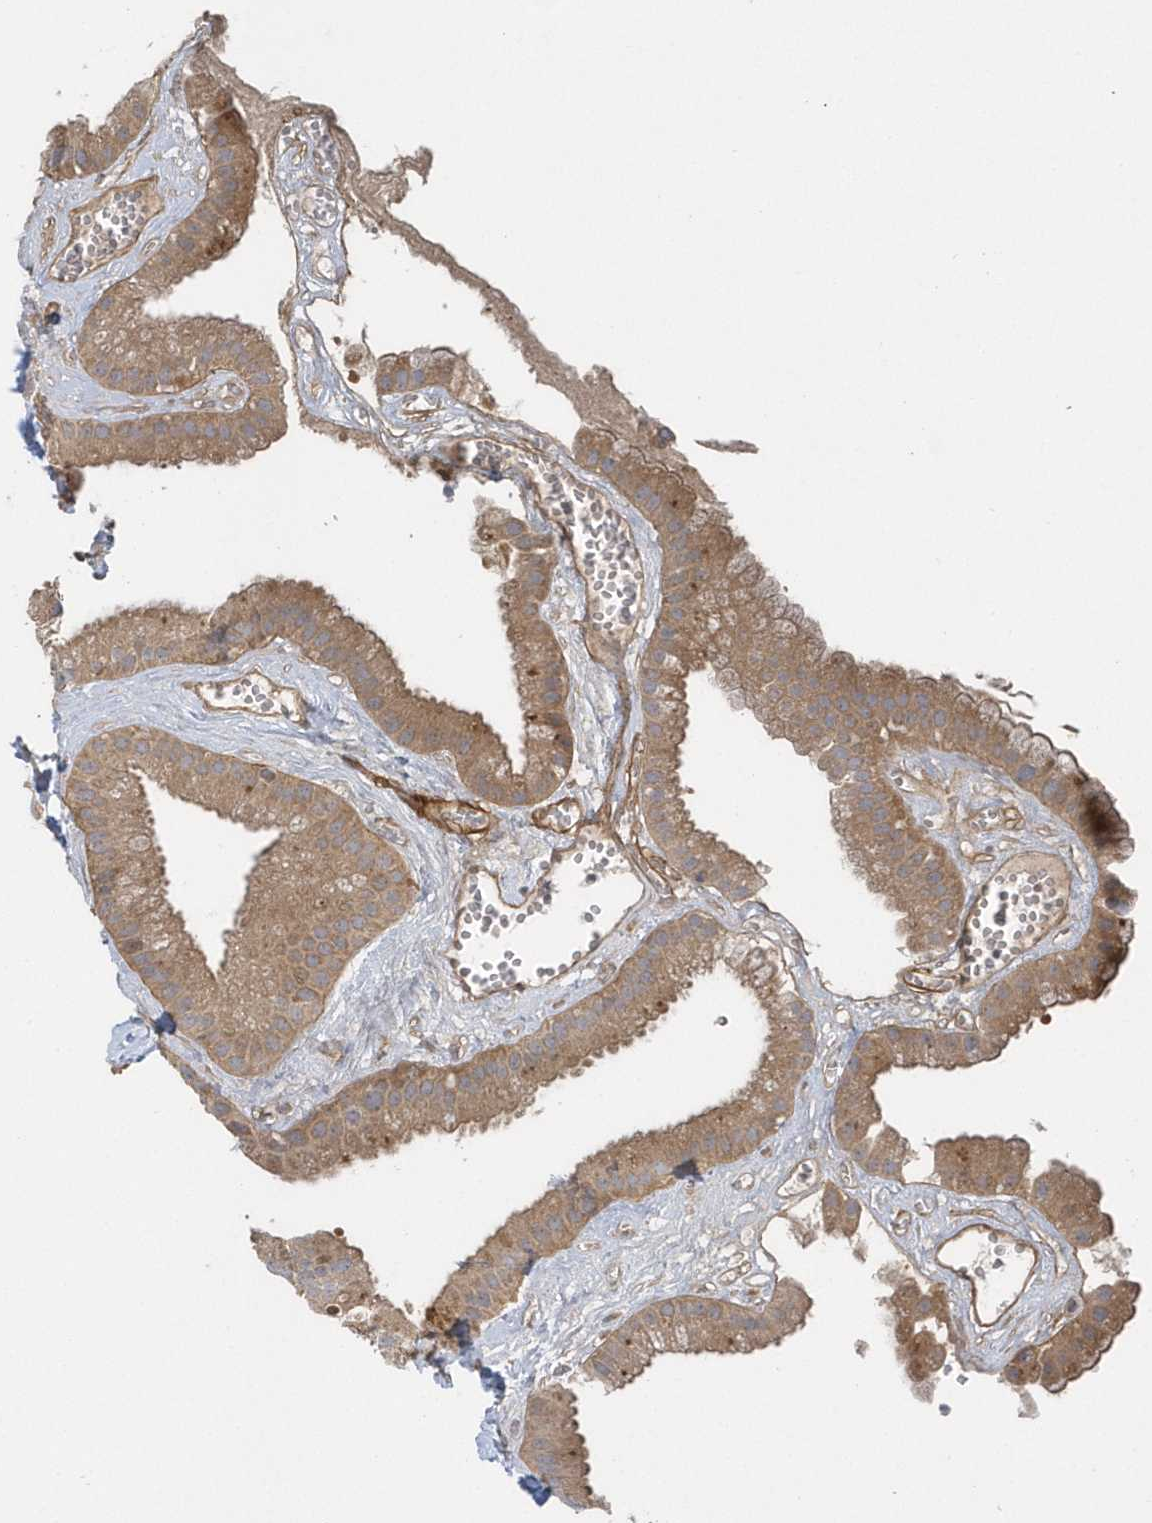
{"staining": {"intensity": "moderate", "quantity": ">75%", "location": "cytoplasmic/membranous"}, "tissue": "gallbladder", "cell_type": "Glandular cells", "image_type": "normal", "snomed": [{"axis": "morphology", "description": "Normal tissue, NOS"}, {"axis": "topography", "description": "Gallbladder"}], "caption": "Glandular cells demonstrate moderate cytoplasmic/membranous staining in approximately >75% of cells in normal gallbladder.", "gene": "ACTR1A", "patient": {"sex": "male", "age": 55}}